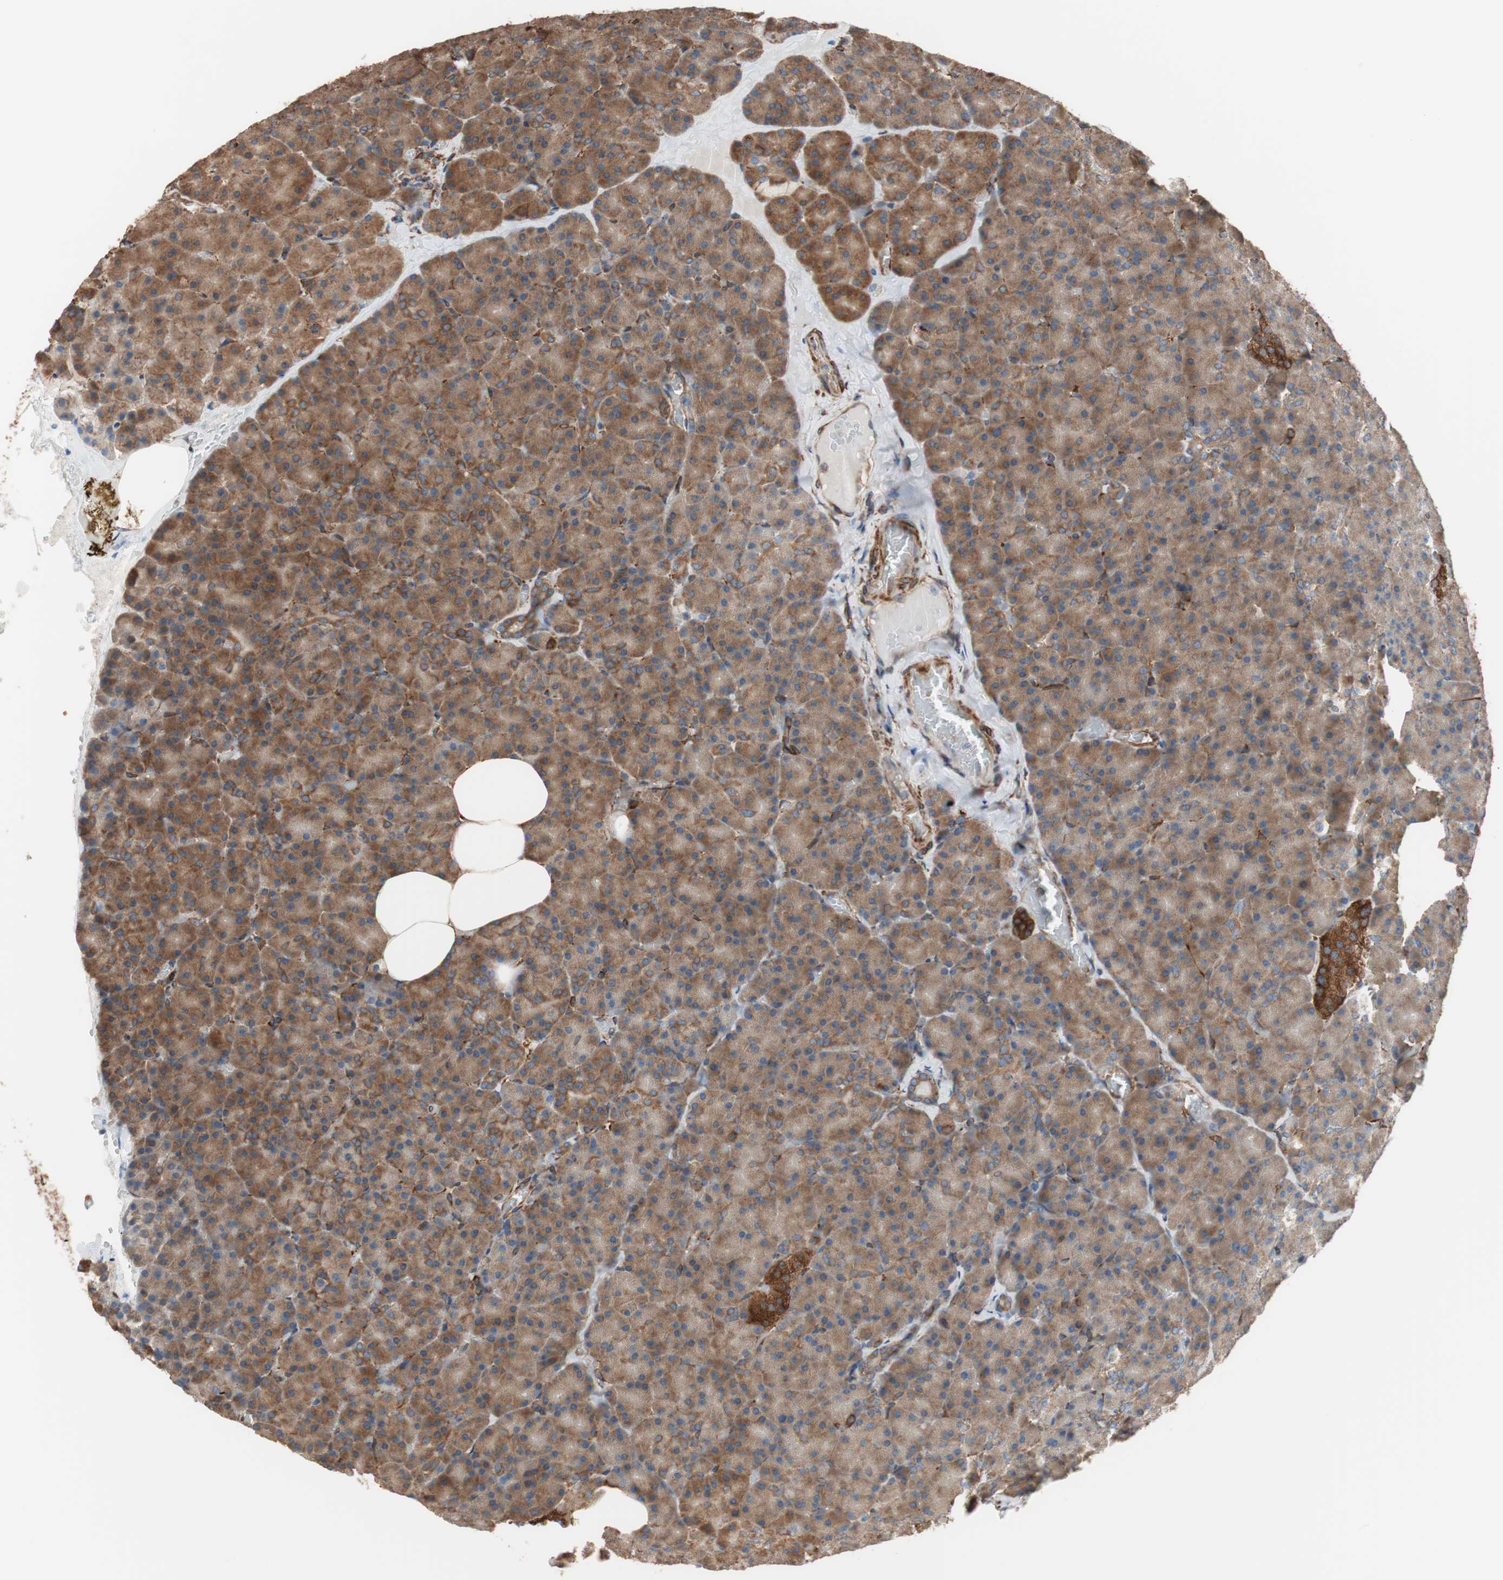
{"staining": {"intensity": "moderate", "quantity": ">75%", "location": "cytoplasmic/membranous"}, "tissue": "pancreas", "cell_type": "Exocrine glandular cells", "image_type": "normal", "snomed": [{"axis": "morphology", "description": "Normal tissue, NOS"}, {"axis": "topography", "description": "Pancreas"}], "caption": "Protein staining by immunohistochemistry (IHC) displays moderate cytoplasmic/membranous staining in approximately >75% of exocrine glandular cells in normal pancreas.", "gene": "GPSM2", "patient": {"sex": "female", "age": 35}}